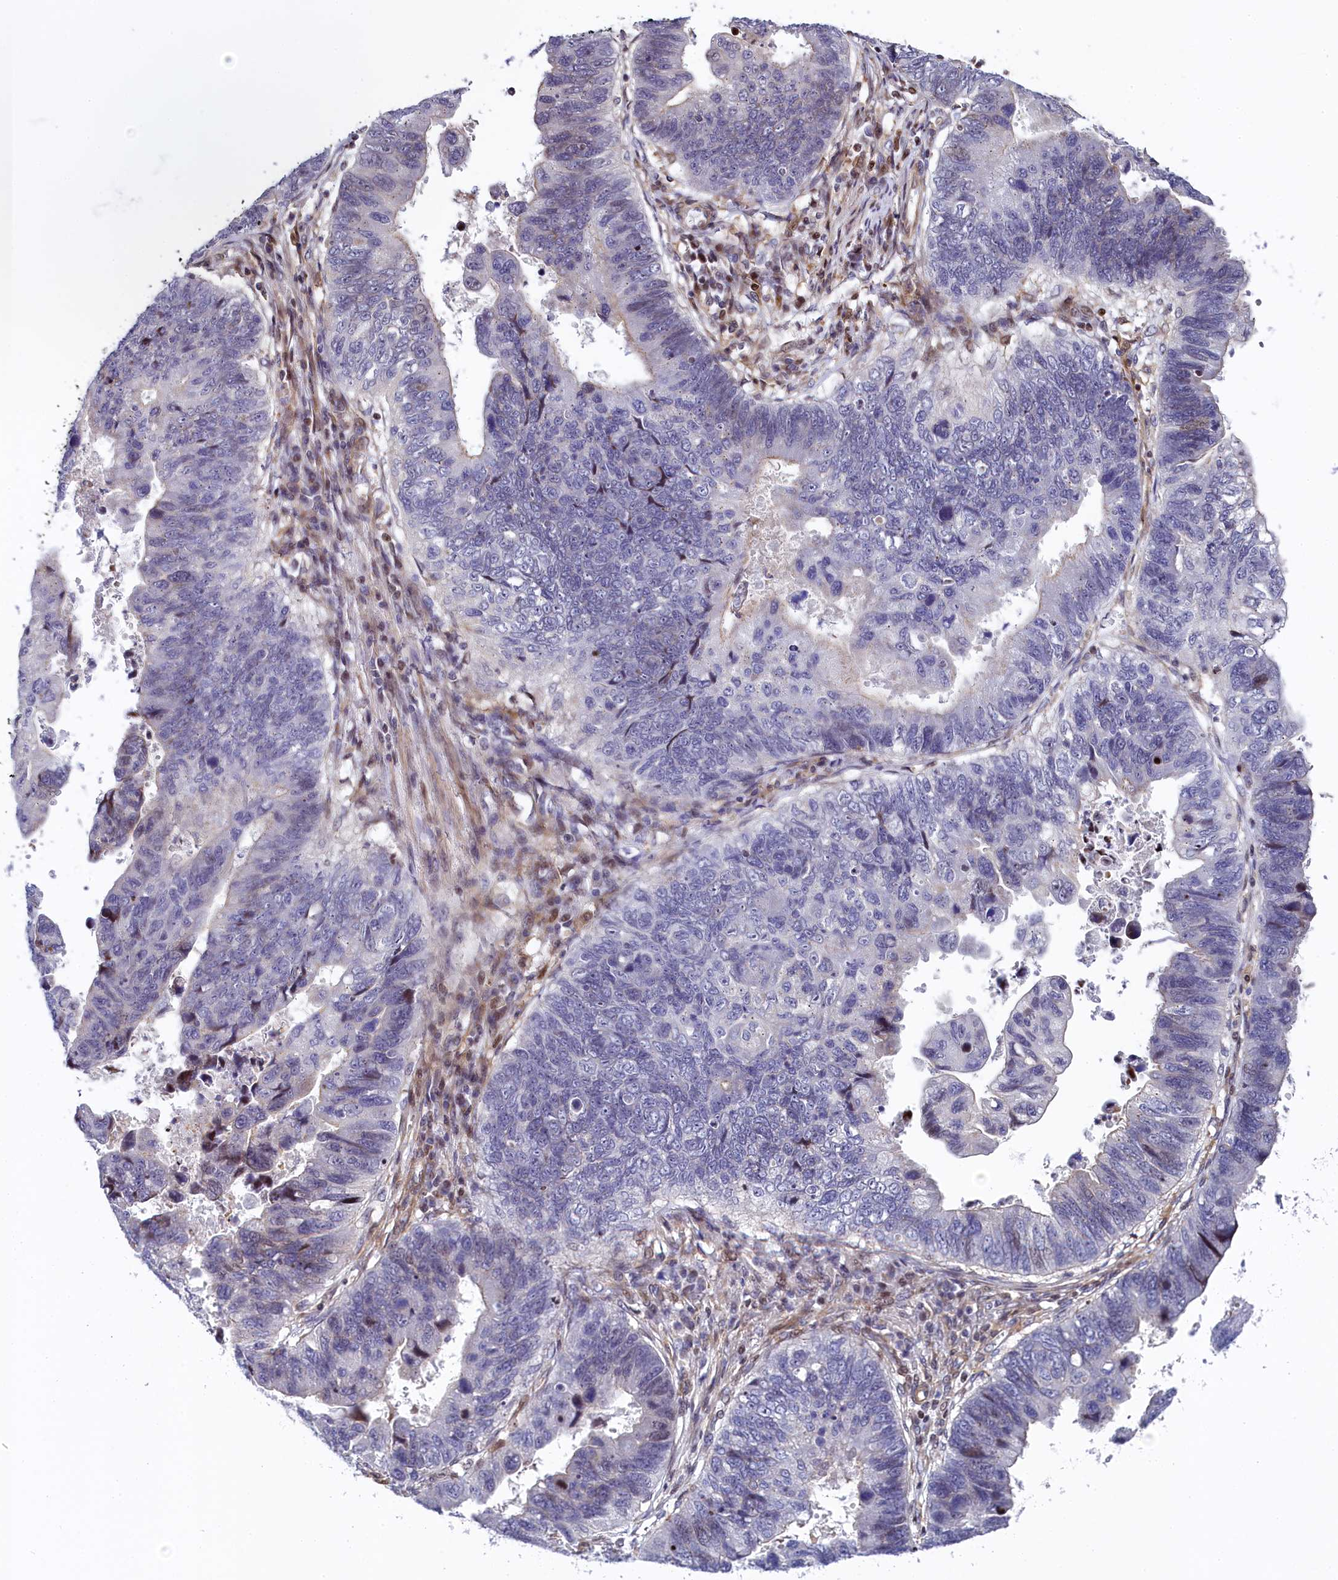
{"staining": {"intensity": "negative", "quantity": "none", "location": "none"}, "tissue": "stomach cancer", "cell_type": "Tumor cells", "image_type": "cancer", "snomed": [{"axis": "morphology", "description": "Adenocarcinoma, NOS"}, {"axis": "topography", "description": "Stomach"}], "caption": "Immunohistochemistry histopathology image of neoplastic tissue: human stomach cancer stained with DAB reveals no significant protein positivity in tumor cells. (DAB IHC, high magnification).", "gene": "TGDS", "patient": {"sex": "male", "age": 59}}